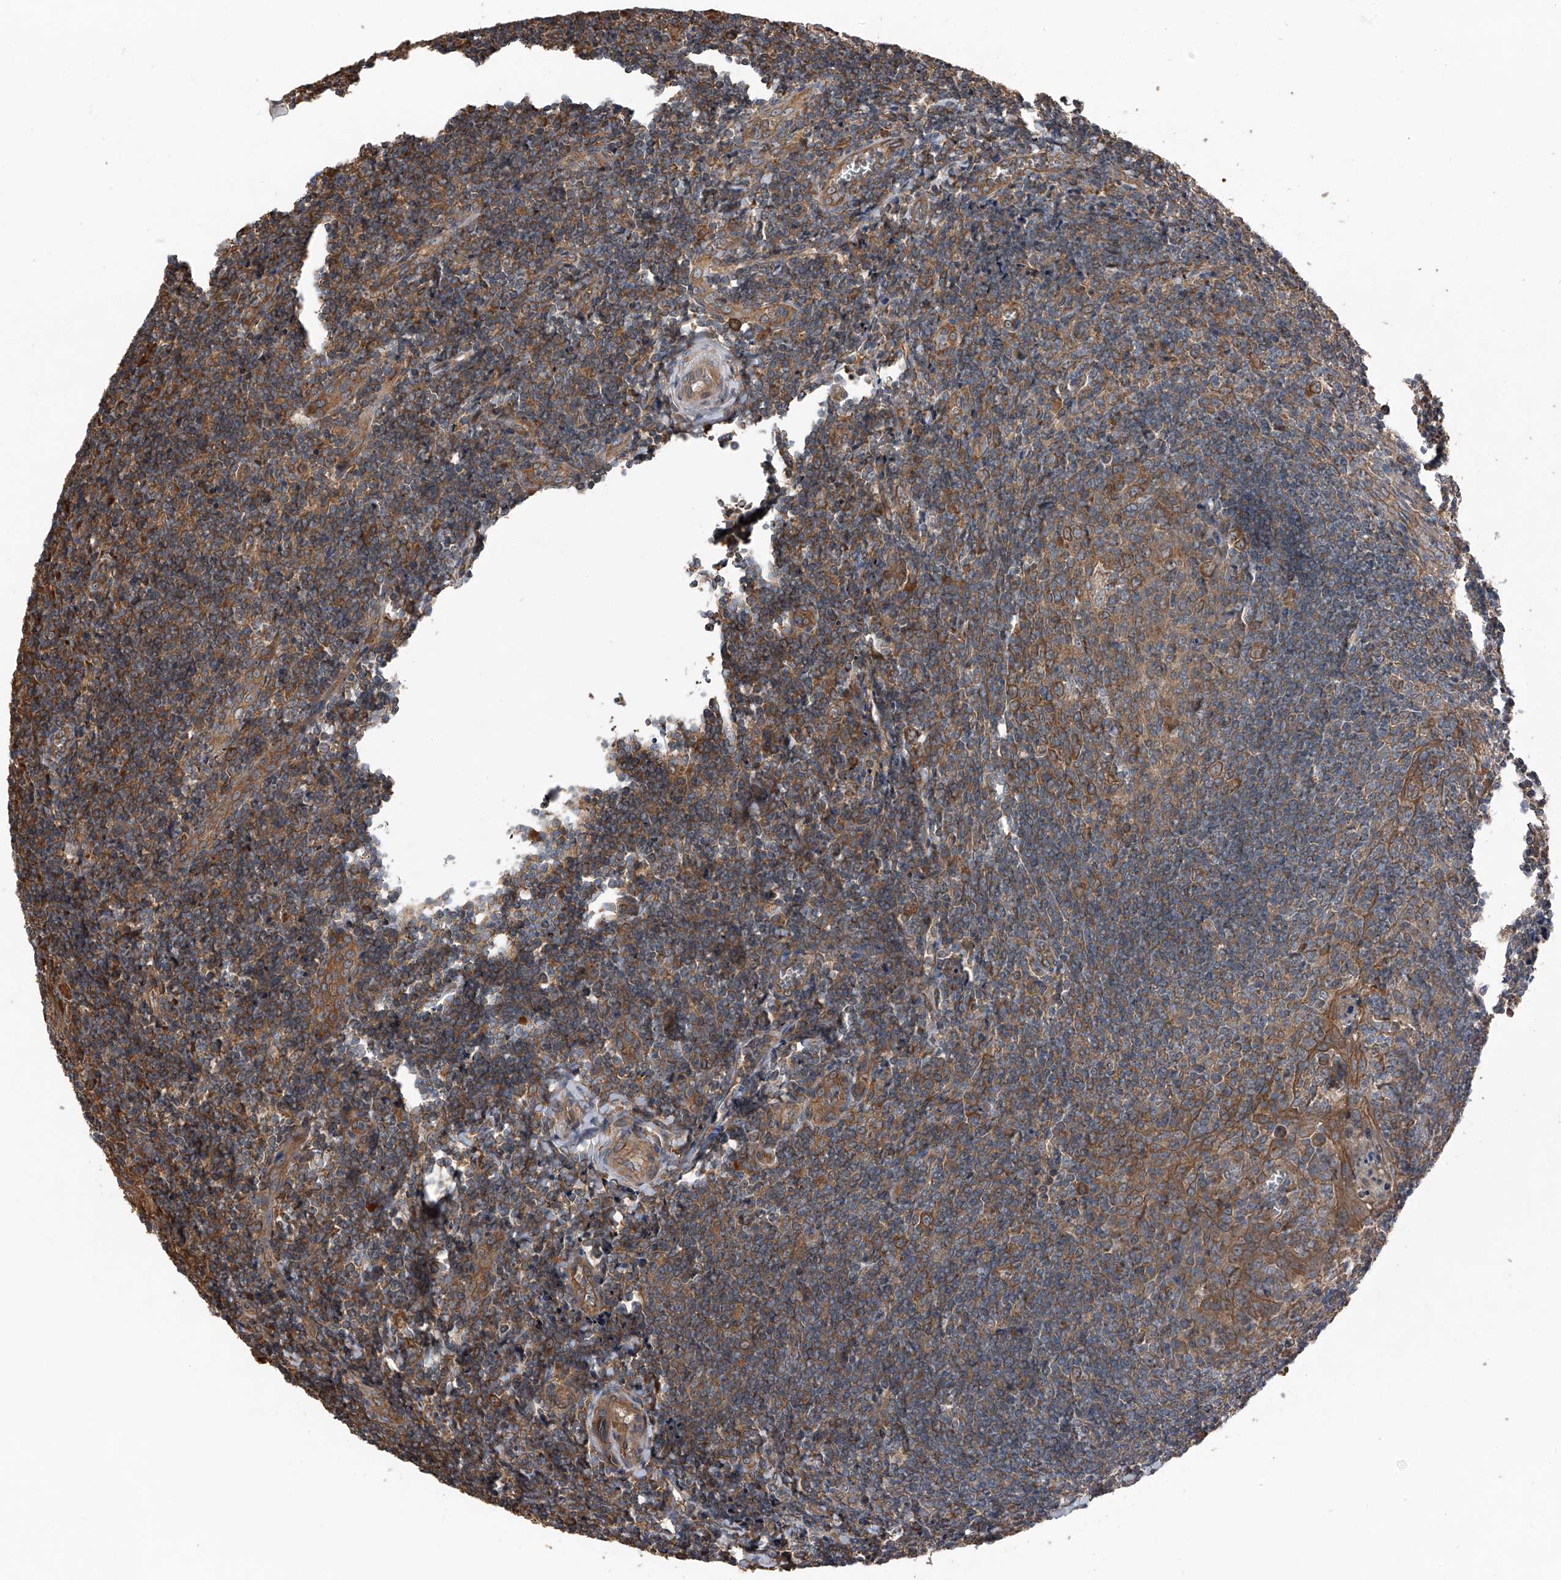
{"staining": {"intensity": "strong", "quantity": "25%-75%", "location": "cytoplasmic/membranous"}, "tissue": "tonsil", "cell_type": "Germinal center cells", "image_type": "normal", "snomed": [{"axis": "morphology", "description": "Normal tissue, NOS"}, {"axis": "topography", "description": "Tonsil"}], "caption": "A high amount of strong cytoplasmic/membranous expression is present in approximately 25%-75% of germinal center cells in normal tonsil.", "gene": "KCNJ2", "patient": {"sex": "male", "age": 27}}